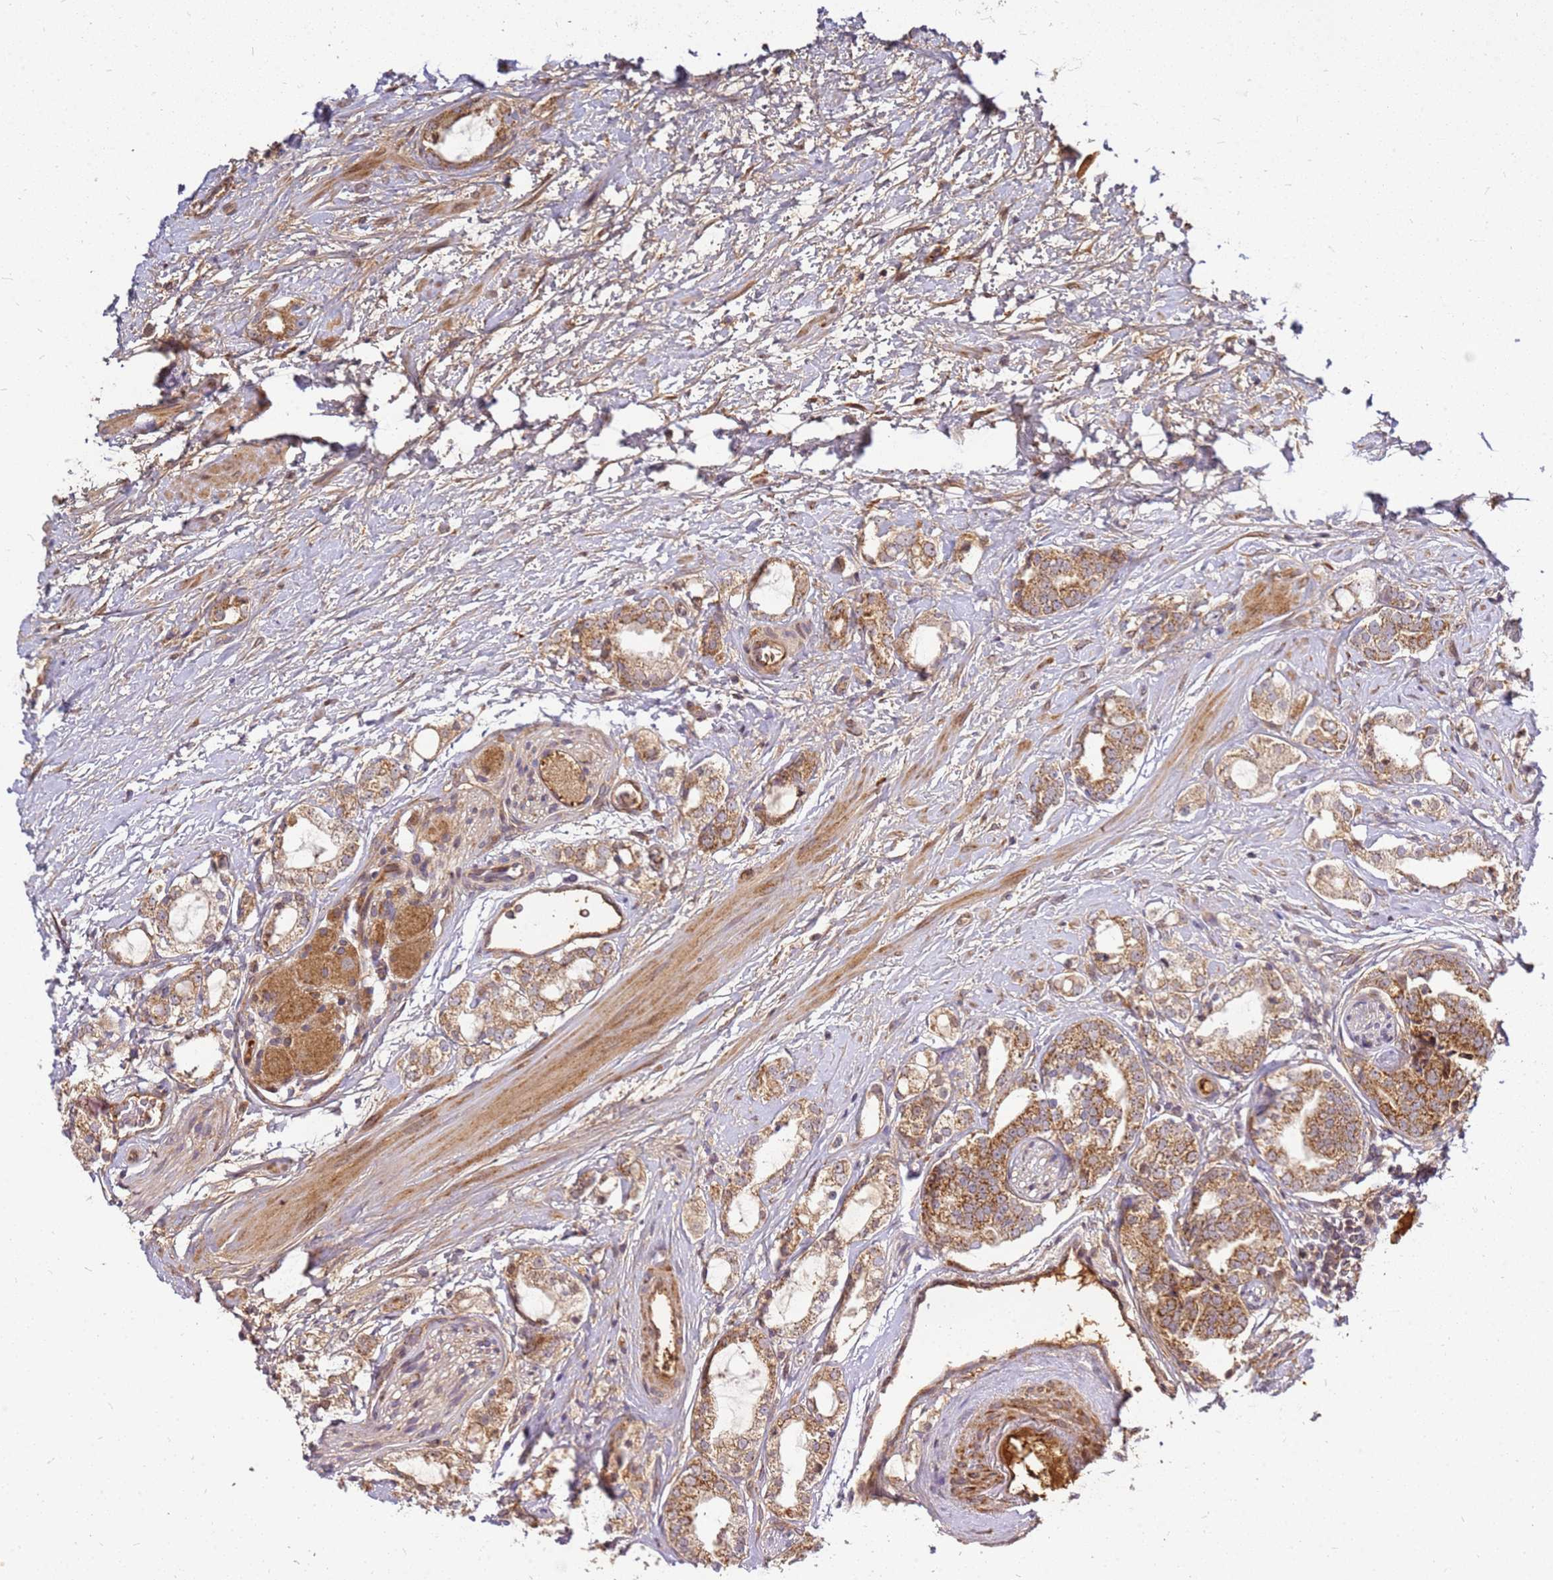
{"staining": {"intensity": "moderate", "quantity": ">75%", "location": "cytoplasmic/membranous"}, "tissue": "prostate cancer", "cell_type": "Tumor cells", "image_type": "cancer", "snomed": [{"axis": "morphology", "description": "Adenocarcinoma, High grade"}, {"axis": "topography", "description": "Prostate"}], "caption": "Prostate cancer tissue displays moderate cytoplasmic/membranous staining in approximately >75% of tumor cells The staining was performed using DAB (3,3'-diaminobenzidine), with brown indicating positive protein expression. Nuclei are stained blue with hematoxylin.", "gene": "CCDC159", "patient": {"sex": "male", "age": 64}}